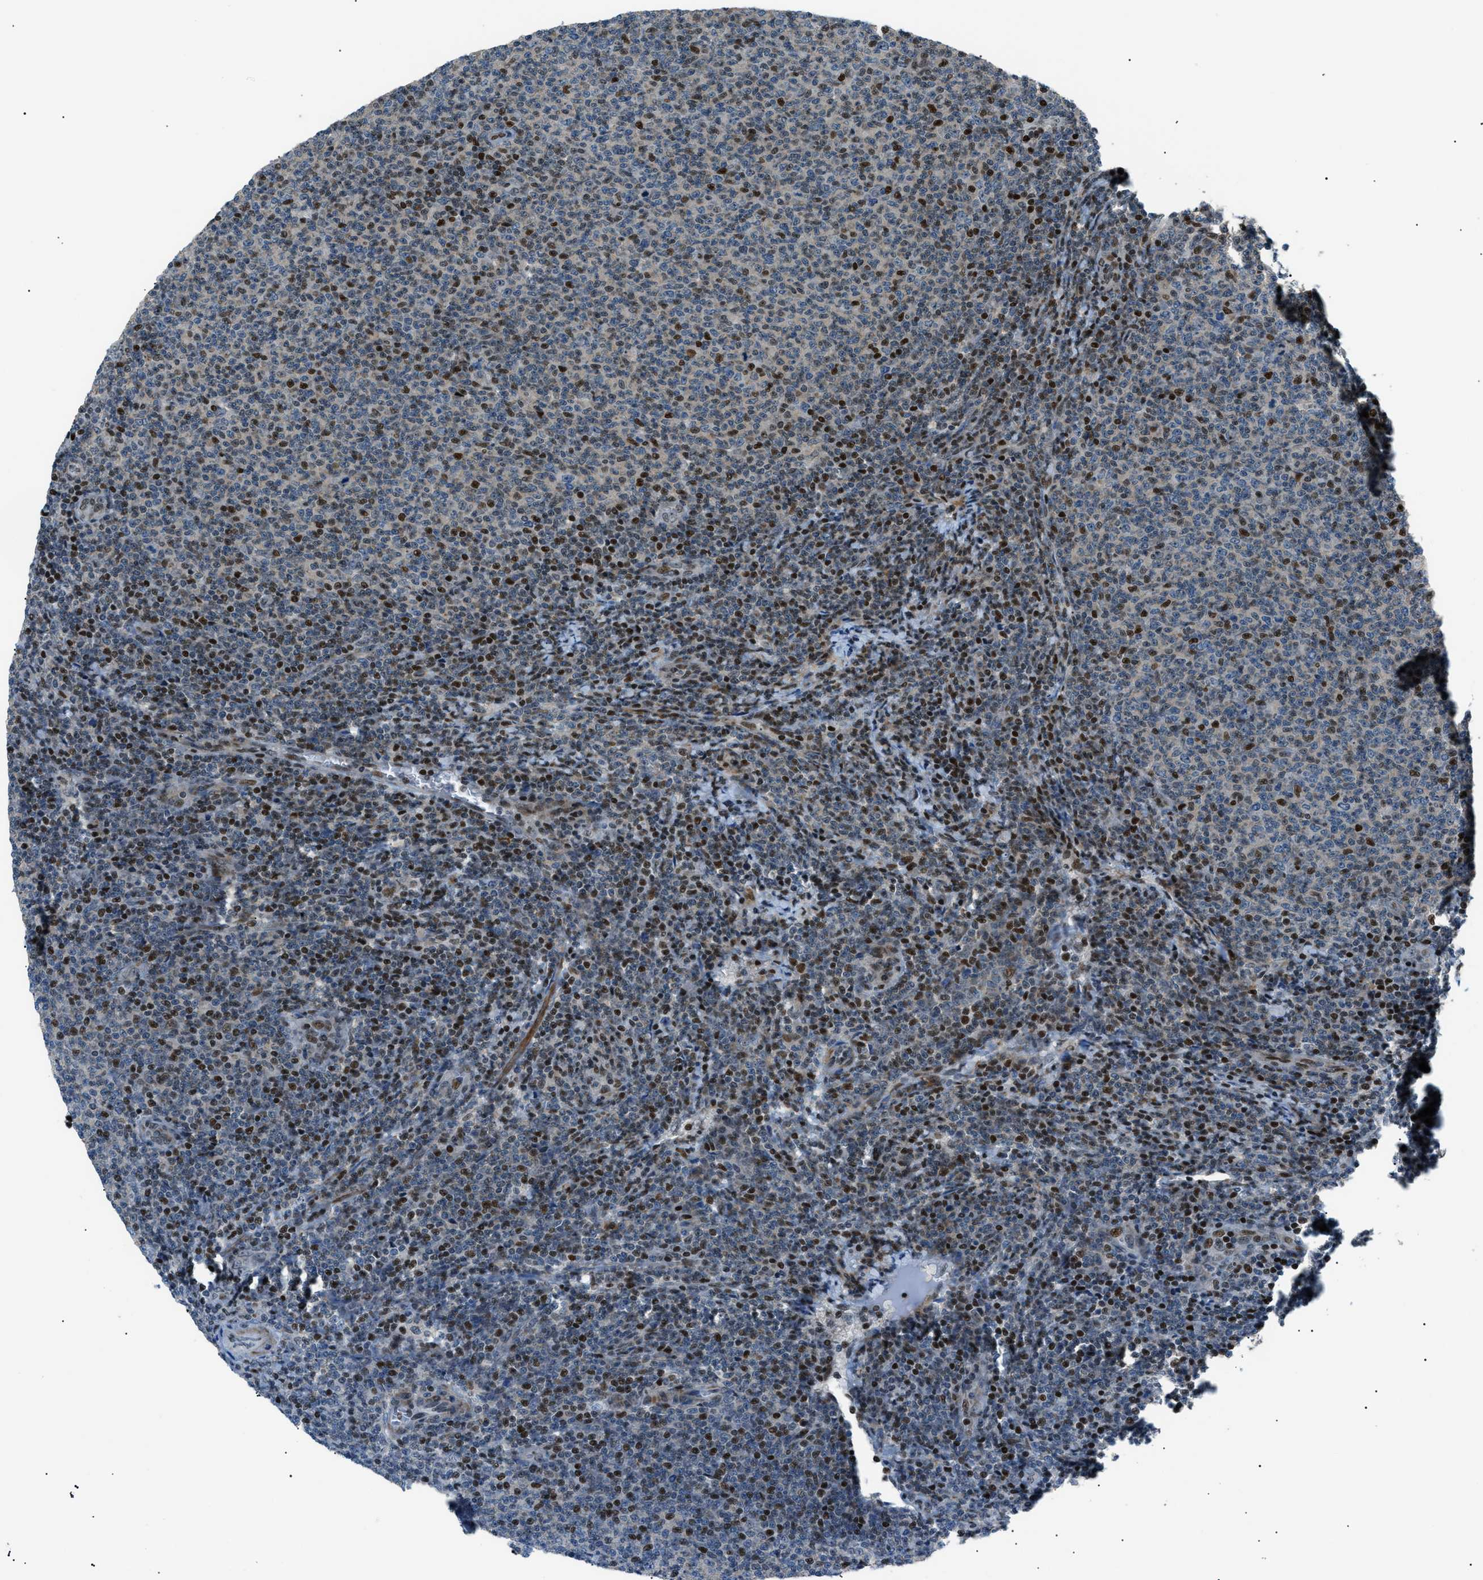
{"staining": {"intensity": "moderate", "quantity": "25%-75%", "location": "nuclear"}, "tissue": "lymphoma", "cell_type": "Tumor cells", "image_type": "cancer", "snomed": [{"axis": "morphology", "description": "Malignant lymphoma, non-Hodgkin's type, Low grade"}, {"axis": "topography", "description": "Lymph node"}], "caption": "Immunohistochemical staining of human low-grade malignant lymphoma, non-Hodgkin's type shows medium levels of moderate nuclear protein expression in approximately 25%-75% of tumor cells.", "gene": "PRKX", "patient": {"sex": "male", "age": 66}}